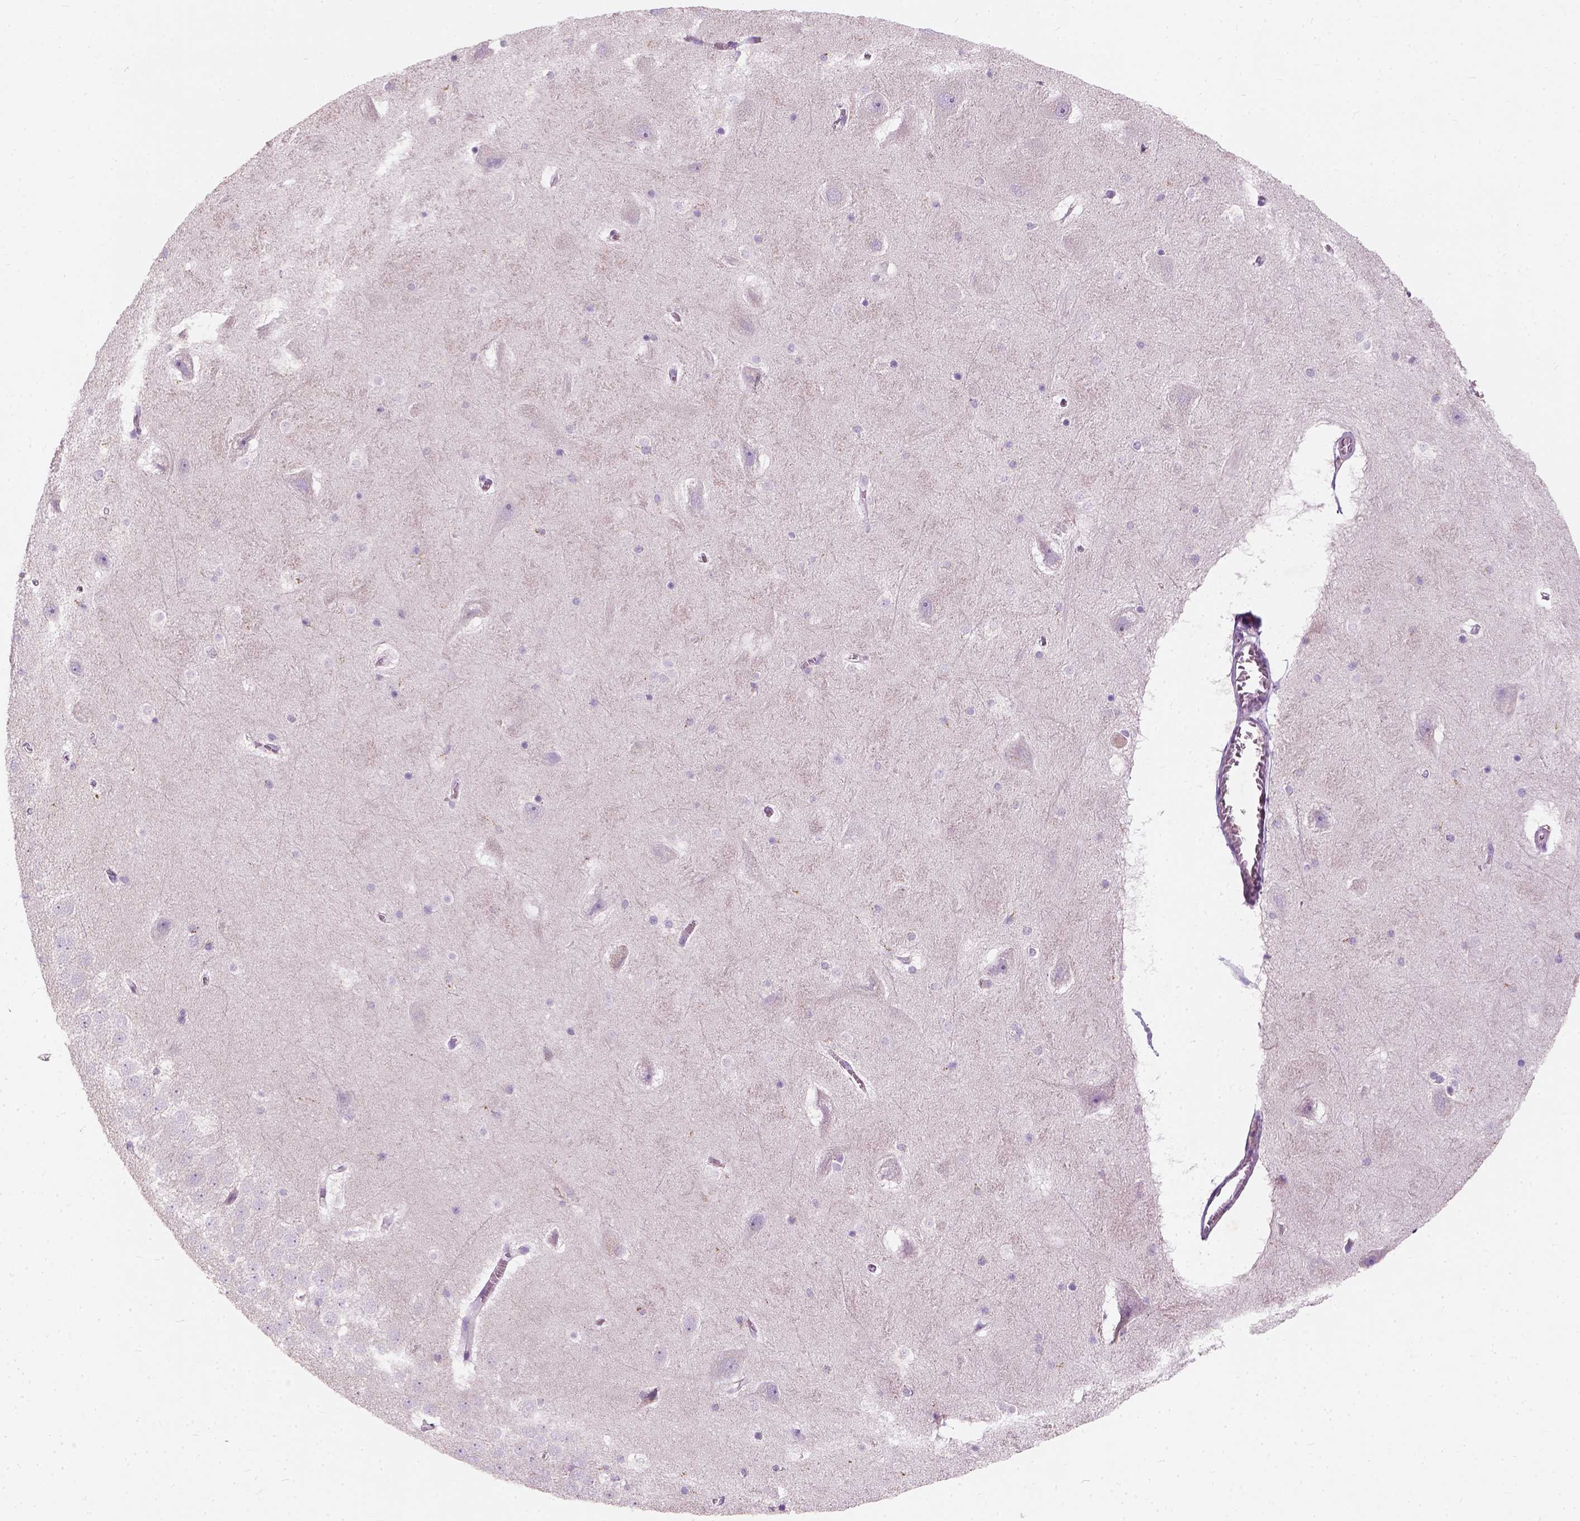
{"staining": {"intensity": "negative", "quantity": "none", "location": "none"}, "tissue": "hippocampus", "cell_type": "Glial cells", "image_type": "normal", "snomed": [{"axis": "morphology", "description": "Normal tissue, NOS"}, {"axis": "topography", "description": "Hippocampus"}], "caption": "The image demonstrates no staining of glial cells in normal hippocampus.", "gene": "CHODL", "patient": {"sex": "male", "age": 45}}